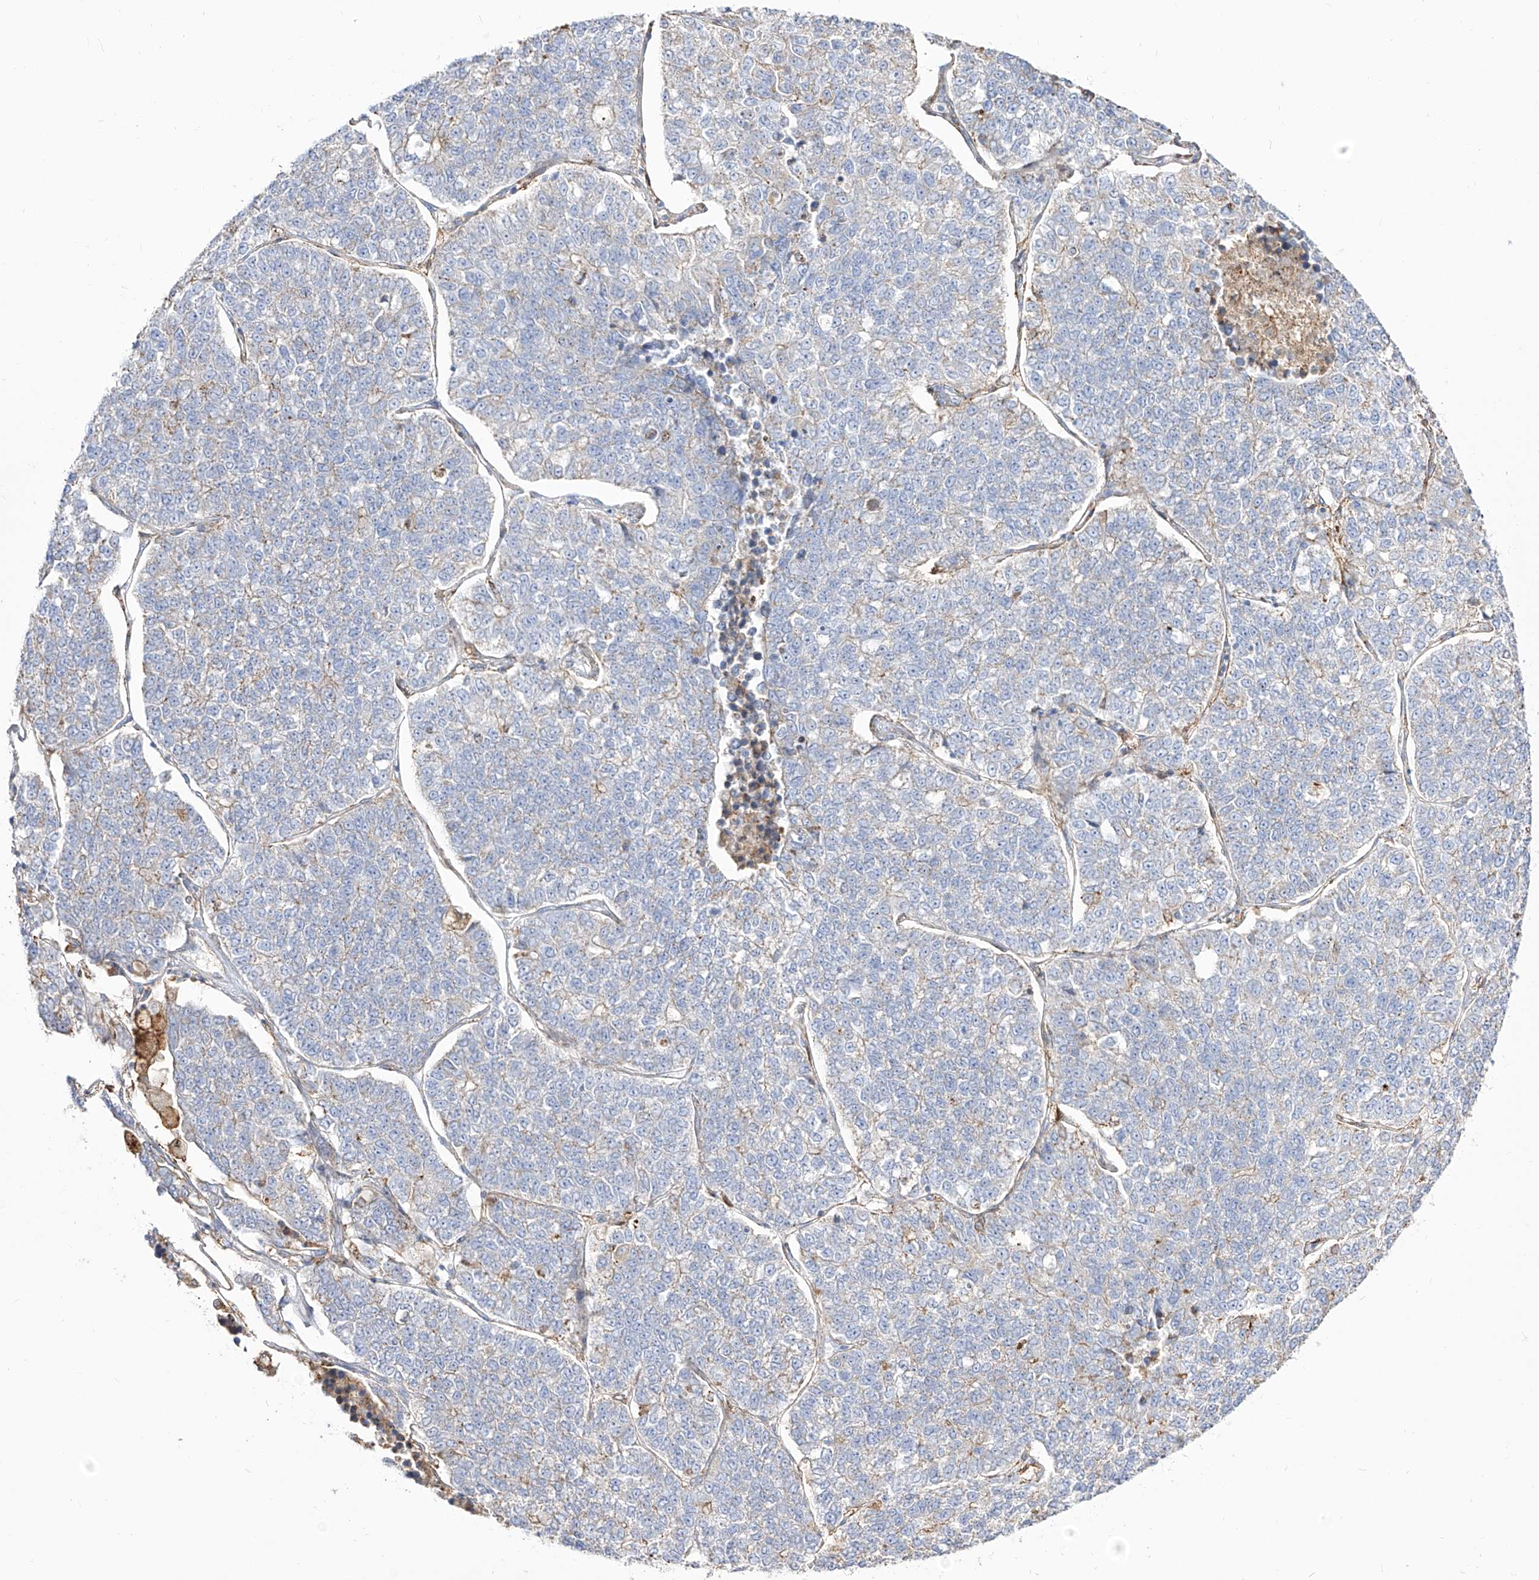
{"staining": {"intensity": "negative", "quantity": "none", "location": "none"}, "tissue": "lung cancer", "cell_type": "Tumor cells", "image_type": "cancer", "snomed": [{"axis": "morphology", "description": "Adenocarcinoma, NOS"}, {"axis": "topography", "description": "Lung"}], "caption": "Immunohistochemistry (IHC) micrograph of human lung cancer (adenocarcinoma) stained for a protein (brown), which exhibits no staining in tumor cells. (DAB (3,3'-diaminobenzidine) immunohistochemistry (IHC) visualized using brightfield microscopy, high magnification).", "gene": "ZGRF1", "patient": {"sex": "male", "age": 49}}